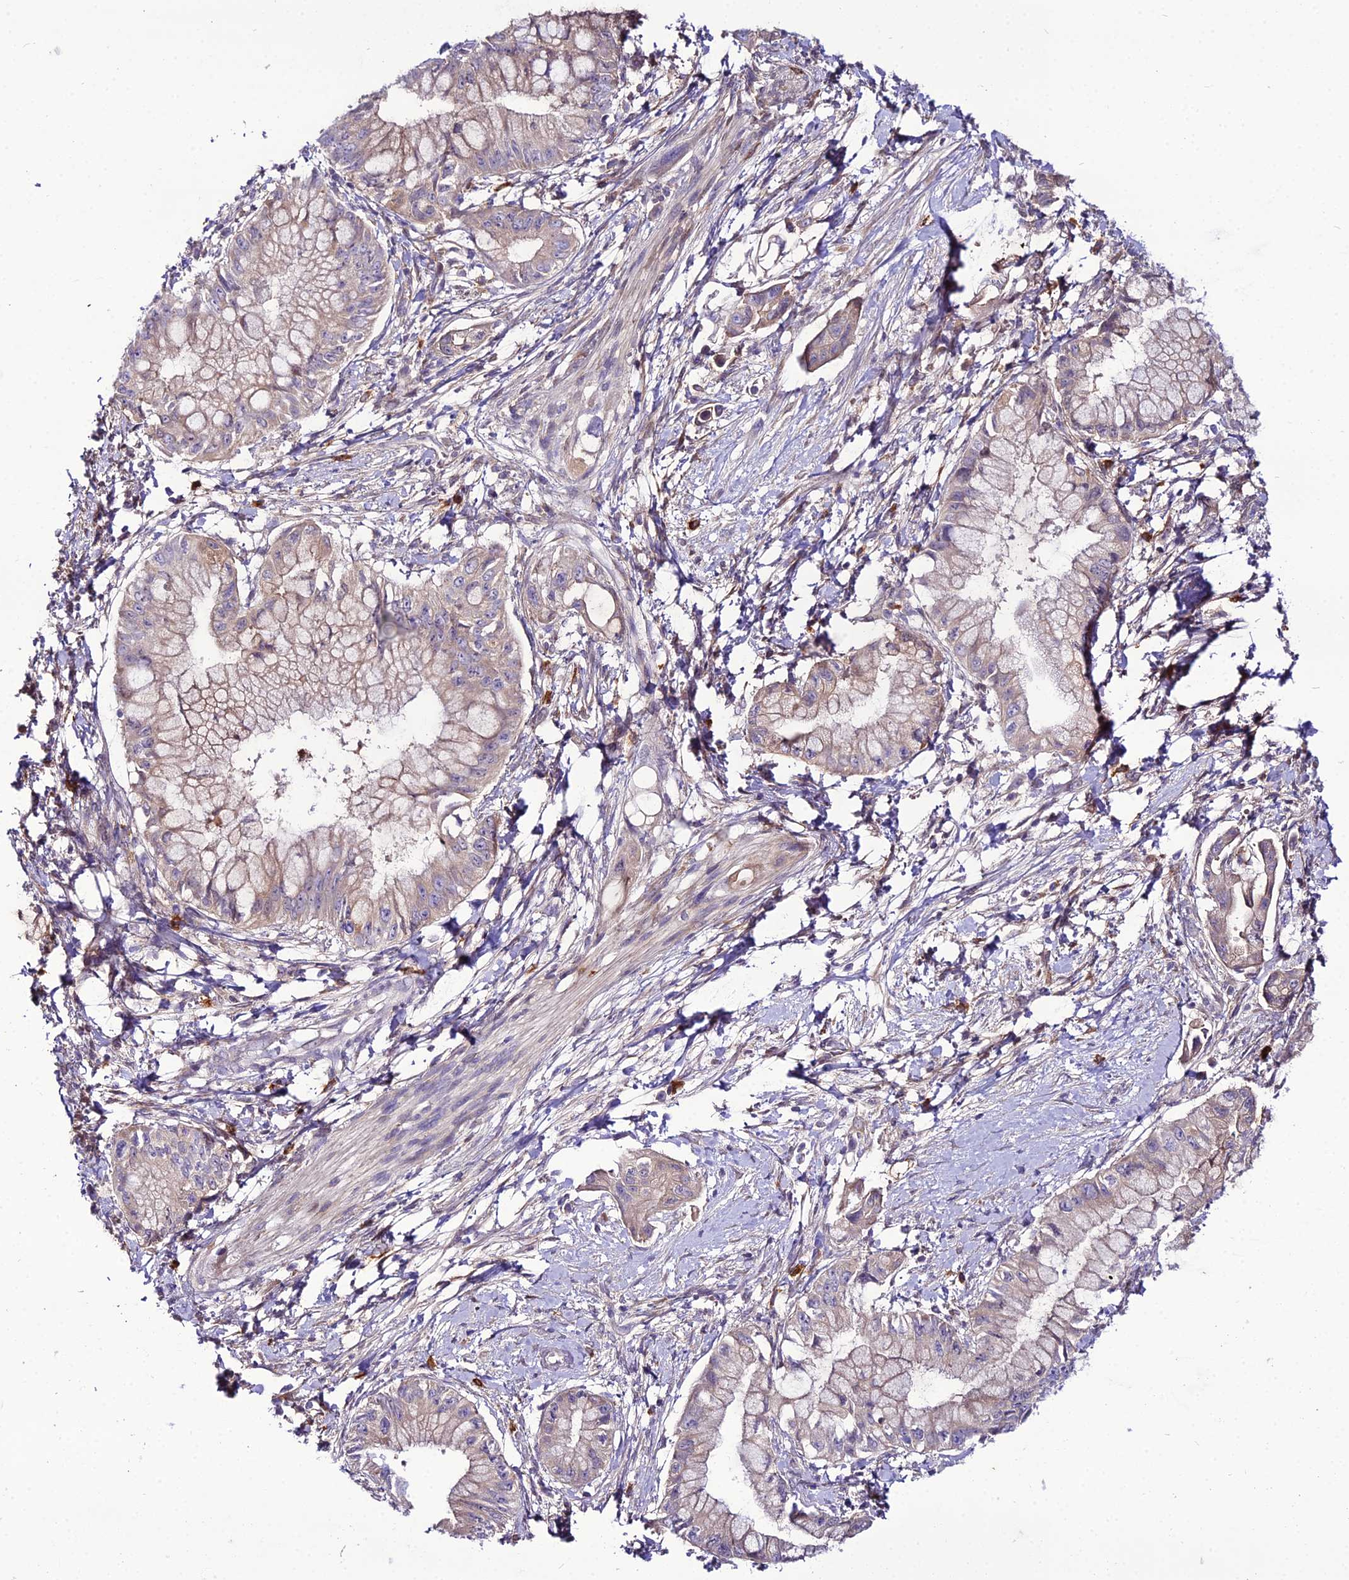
{"staining": {"intensity": "weak", "quantity": "25%-75%", "location": "cytoplasmic/membranous"}, "tissue": "pancreatic cancer", "cell_type": "Tumor cells", "image_type": "cancer", "snomed": [{"axis": "morphology", "description": "Adenocarcinoma, NOS"}, {"axis": "topography", "description": "Pancreas"}], "caption": "Protein staining displays weak cytoplasmic/membranous expression in approximately 25%-75% of tumor cells in pancreatic cancer (adenocarcinoma).", "gene": "MB21D2", "patient": {"sex": "male", "age": 48}}